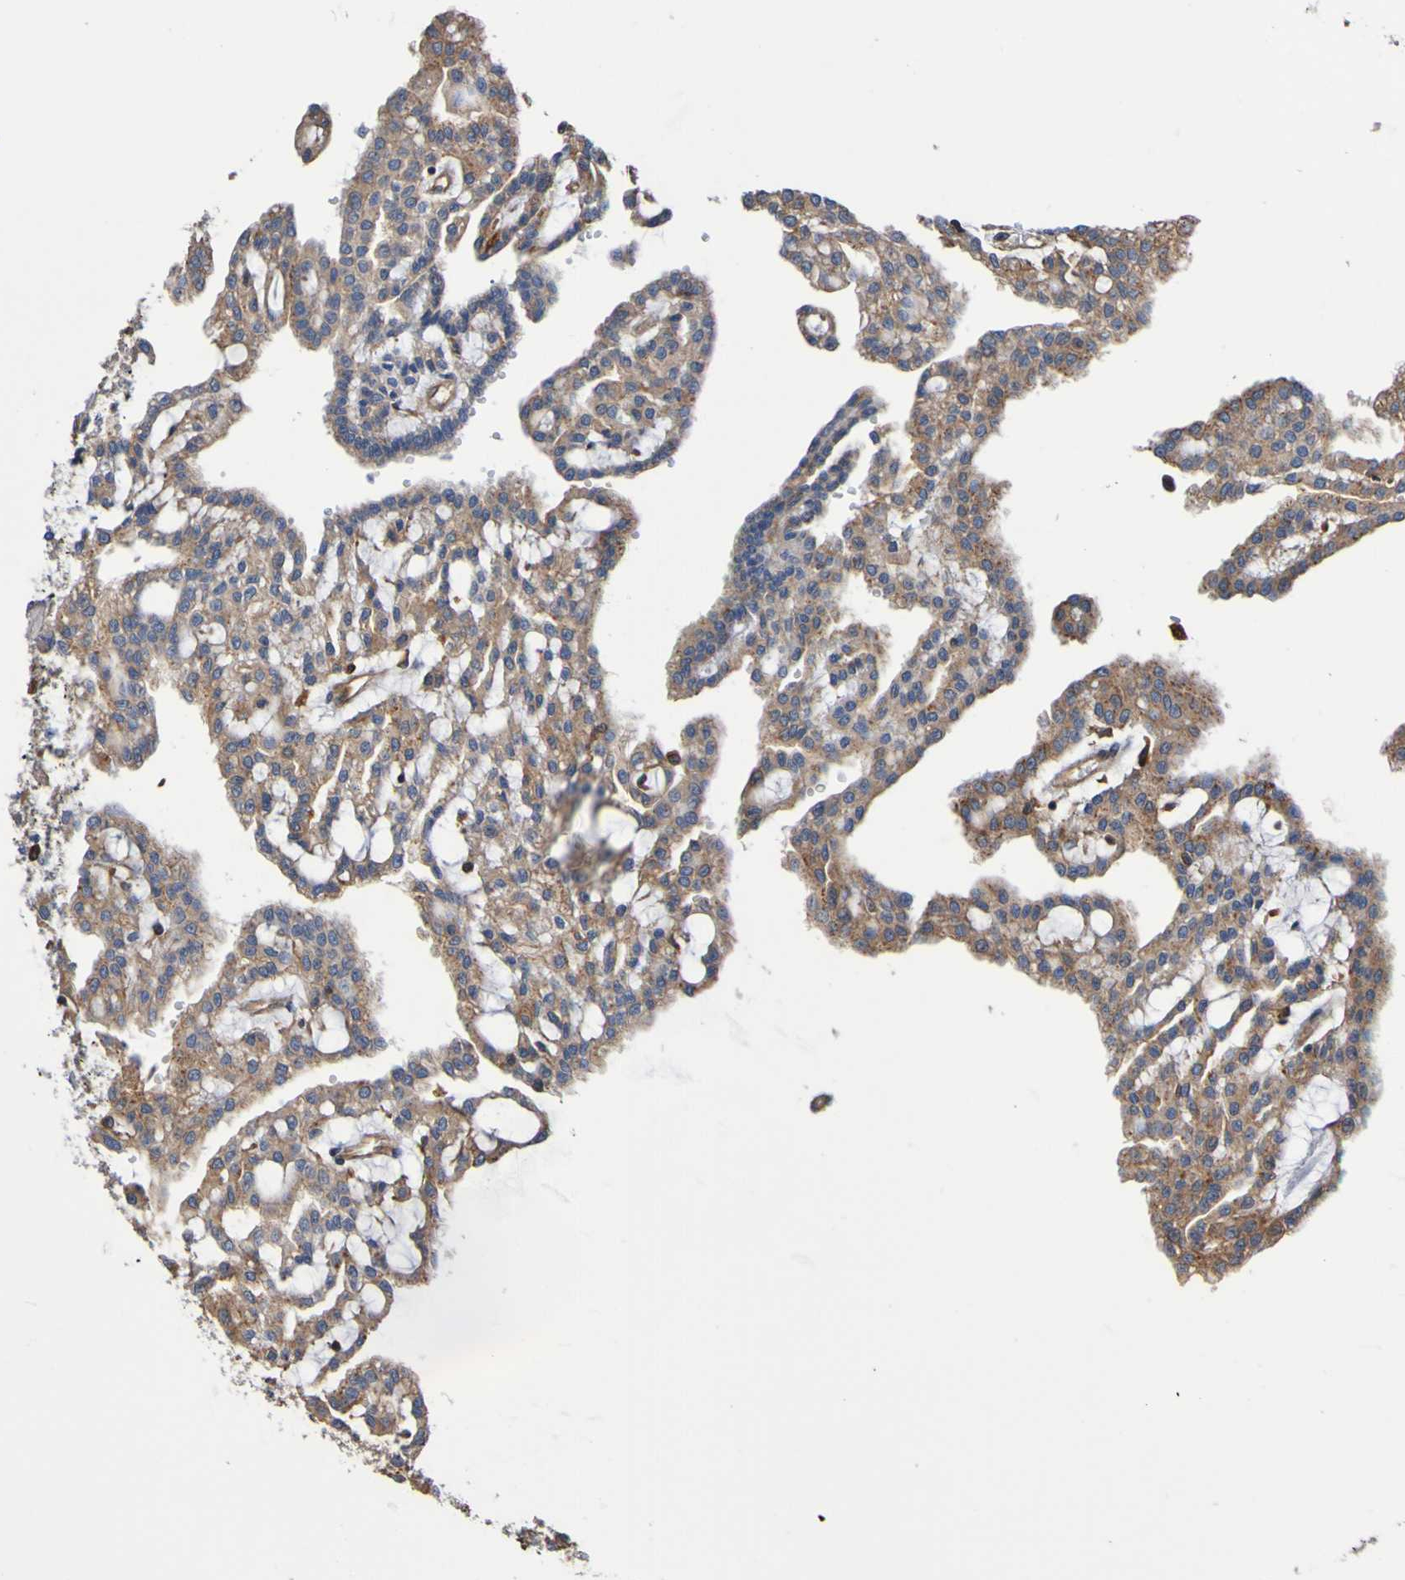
{"staining": {"intensity": "moderate", "quantity": ">75%", "location": "cytoplasmic/membranous"}, "tissue": "renal cancer", "cell_type": "Tumor cells", "image_type": "cancer", "snomed": [{"axis": "morphology", "description": "Adenocarcinoma, NOS"}, {"axis": "topography", "description": "Kidney"}], "caption": "A brown stain highlights moderate cytoplasmic/membranous expression of a protein in human renal cancer tumor cells.", "gene": "METAP2", "patient": {"sex": "male", "age": 63}}